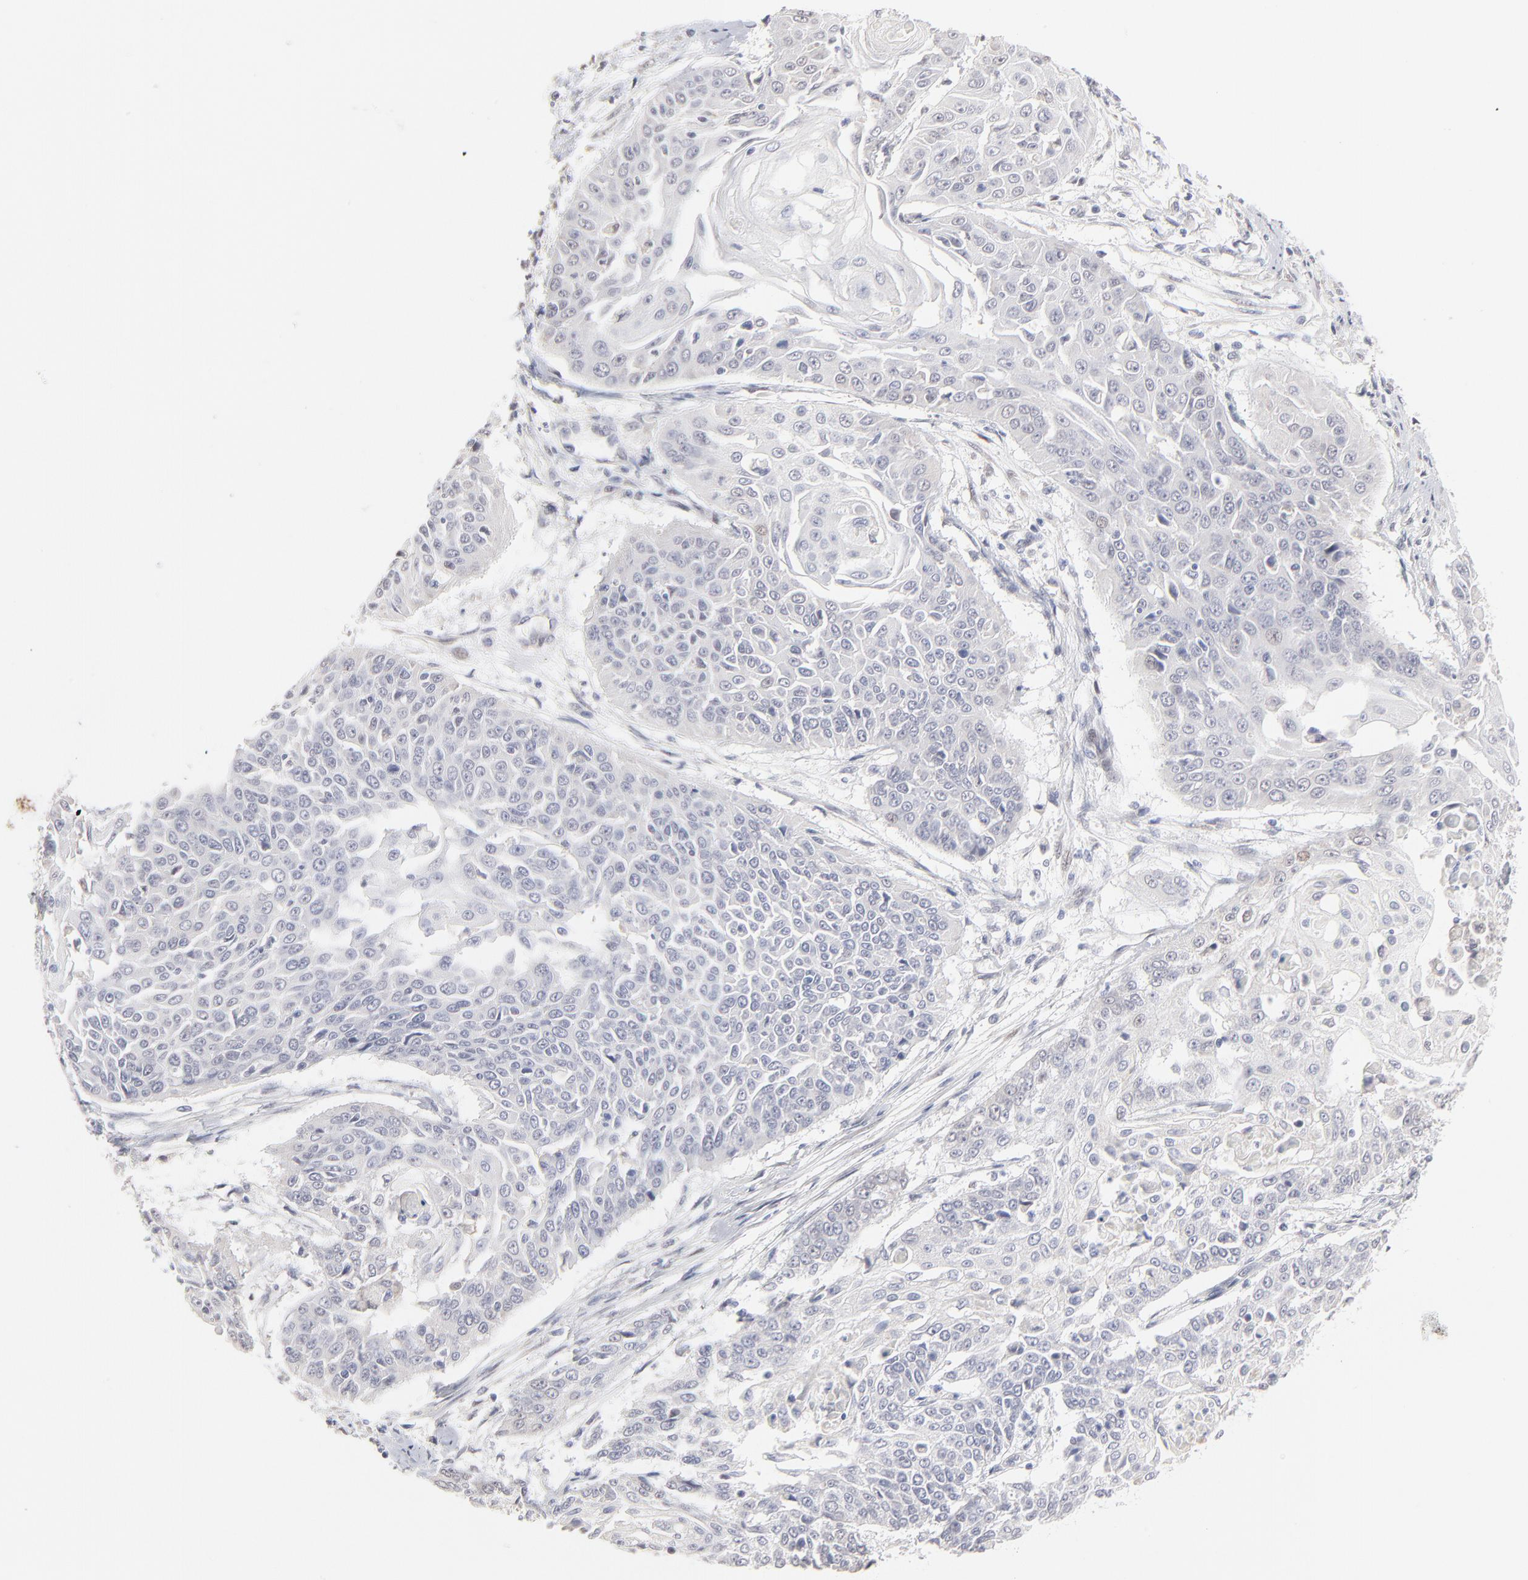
{"staining": {"intensity": "weak", "quantity": "<25%", "location": "cytoplasmic/membranous,nuclear"}, "tissue": "cervical cancer", "cell_type": "Tumor cells", "image_type": "cancer", "snomed": [{"axis": "morphology", "description": "Squamous cell carcinoma, NOS"}, {"axis": "topography", "description": "Cervix"}], "caption": "DAB (3,3'-diaminobenzidine) immunohistochemical staining of cervical squamous cell carcinoma demonstrates no significant staining in tumor cells.", "gene": "RBM3", "patient": {"sex": "female", "age": 64}}